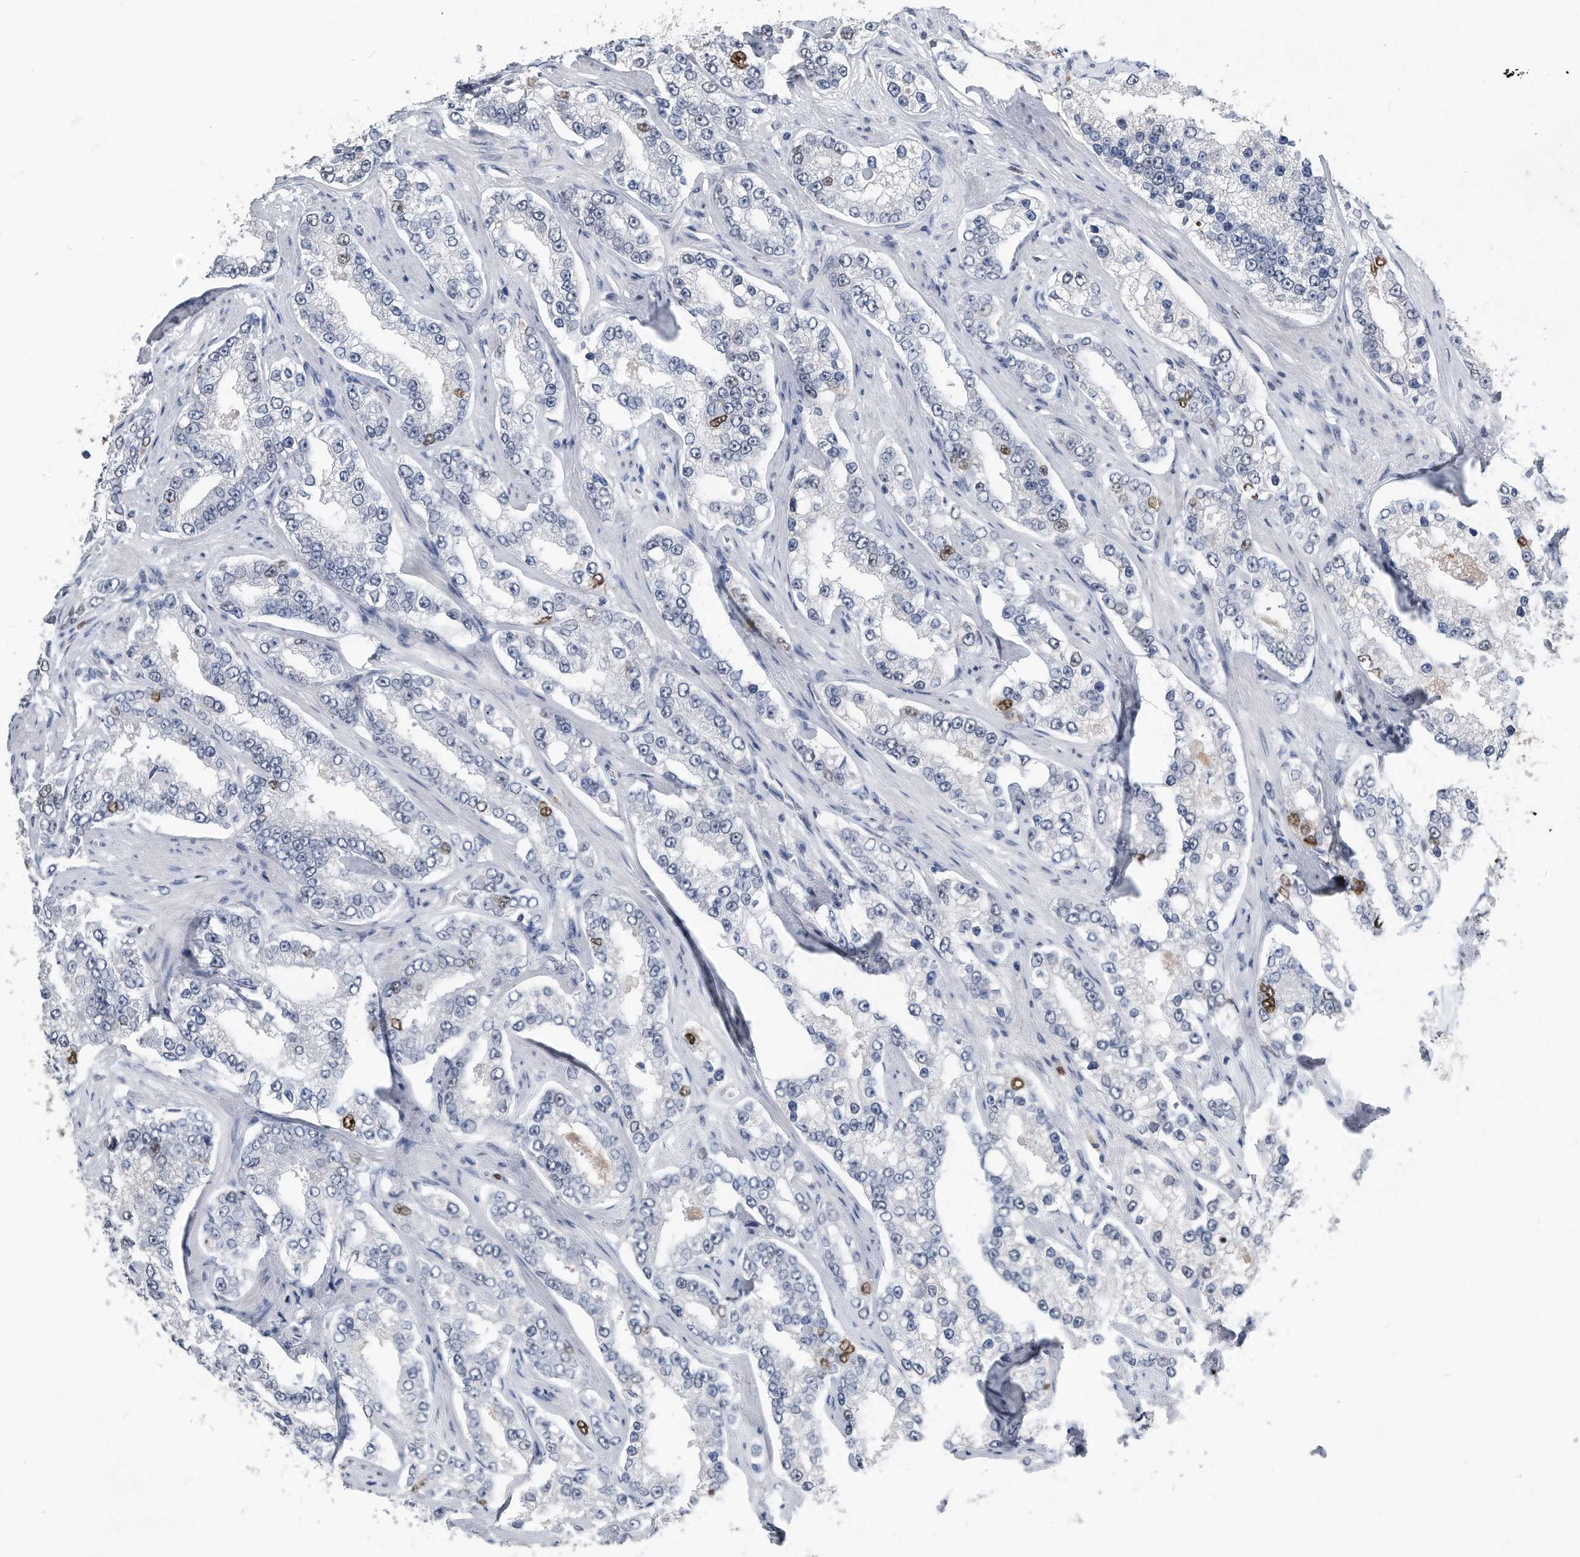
{"staining": {"intensity": "strong", "quantity": "<25%", "location": "nuclear"}, "tissue": "prostate cancer", "cell_type": "Tumor cells", "image_type": "cancer", "snomed": [{"axis": "morphology", "description": "Normal tissue, NOS"}, {"axis": "morphology", "description": "Adenocarcinoma, High grade"}, {"axis": "topography", "description": "Prostate"}], "caption": "High-power microscopy captured an IHC photomicrograph of prostate cancer, revealing strong nuclear expression in approximately <25% of tumor cells.", "gene": "PCNA", "patient": {"sex": "male", "age": 83}}